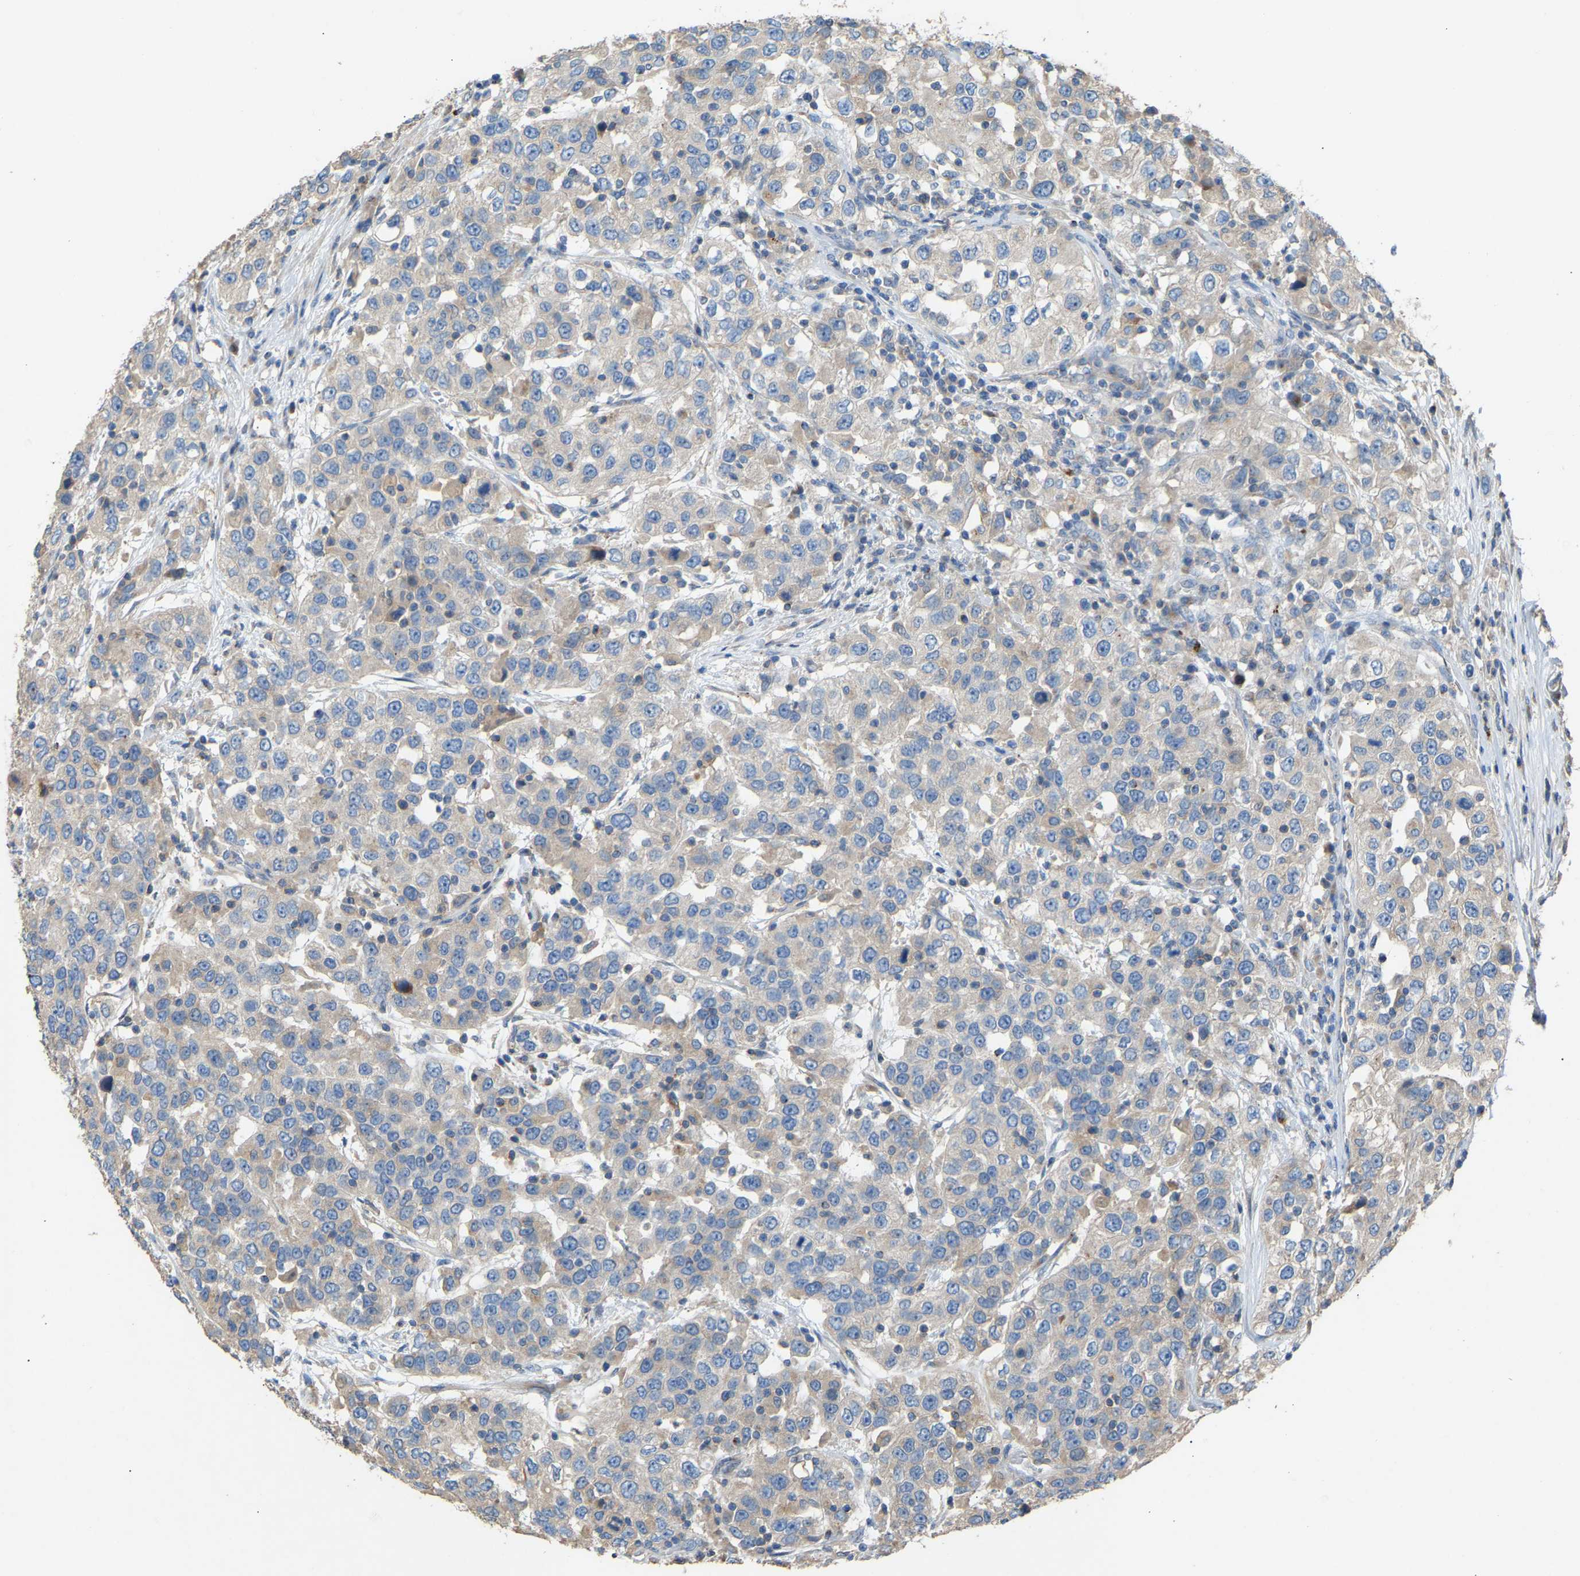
{"staining": {"intensity": "negative", "quantity": "none", "location": "none"}, "tissue": "urothelial cancer", "cell_type": "Tumor cells", "image_type": "cancer", "snomed": [{"axis": "morphology", "description": "Urothelial carcinoma, High grade"}, {"axis": "topography", "description": "Urinary bladder"}], "caption": "The image shows no significant staining in tumor cells of urothelial carcinoma (high-grade). (Brightfield microscopy of DAB (3,3'-diaminobenzidine) immunohistochemistry at high magnification).", "gene": "RGP1", "patient": {"sex": "female", "age": 80}}